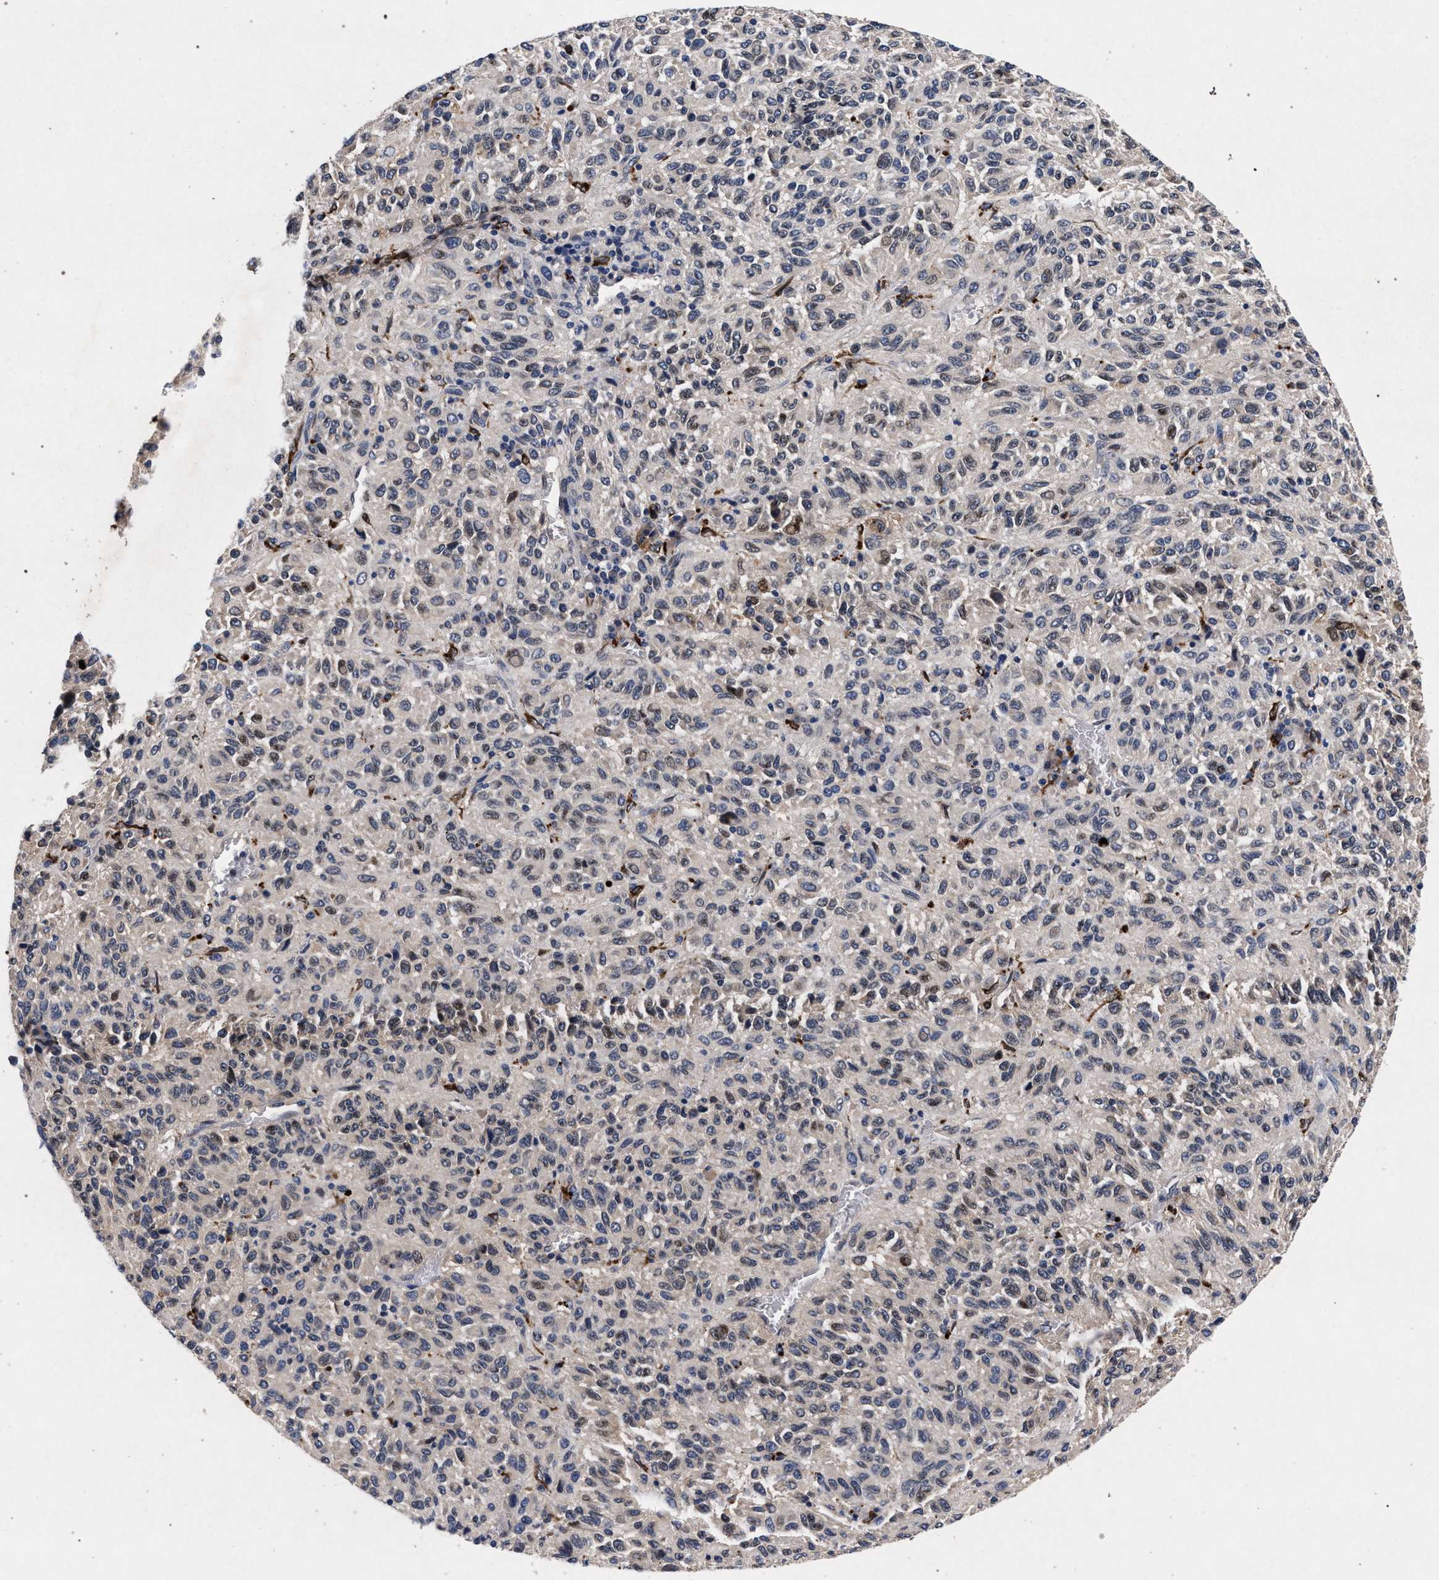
{"staining": {"intensity": "negative", "quantity": "none", "location": "none"}, "tissue": "melanoma", "cell_type": "Tumor cells", "image_type": "cancer", "snomed": [{"axis": "morphology", "description": "Malignant melanoma, Metastatic site"}, {"axis": "topography", "description": "Lung"}], "caption": "Malignant melanoma (metastatic site) was stained to show a protein in brown. There is no significant staining in tumor cells.", "gene": "NEK7", "patient": {"sex": "male", "age": 64}}